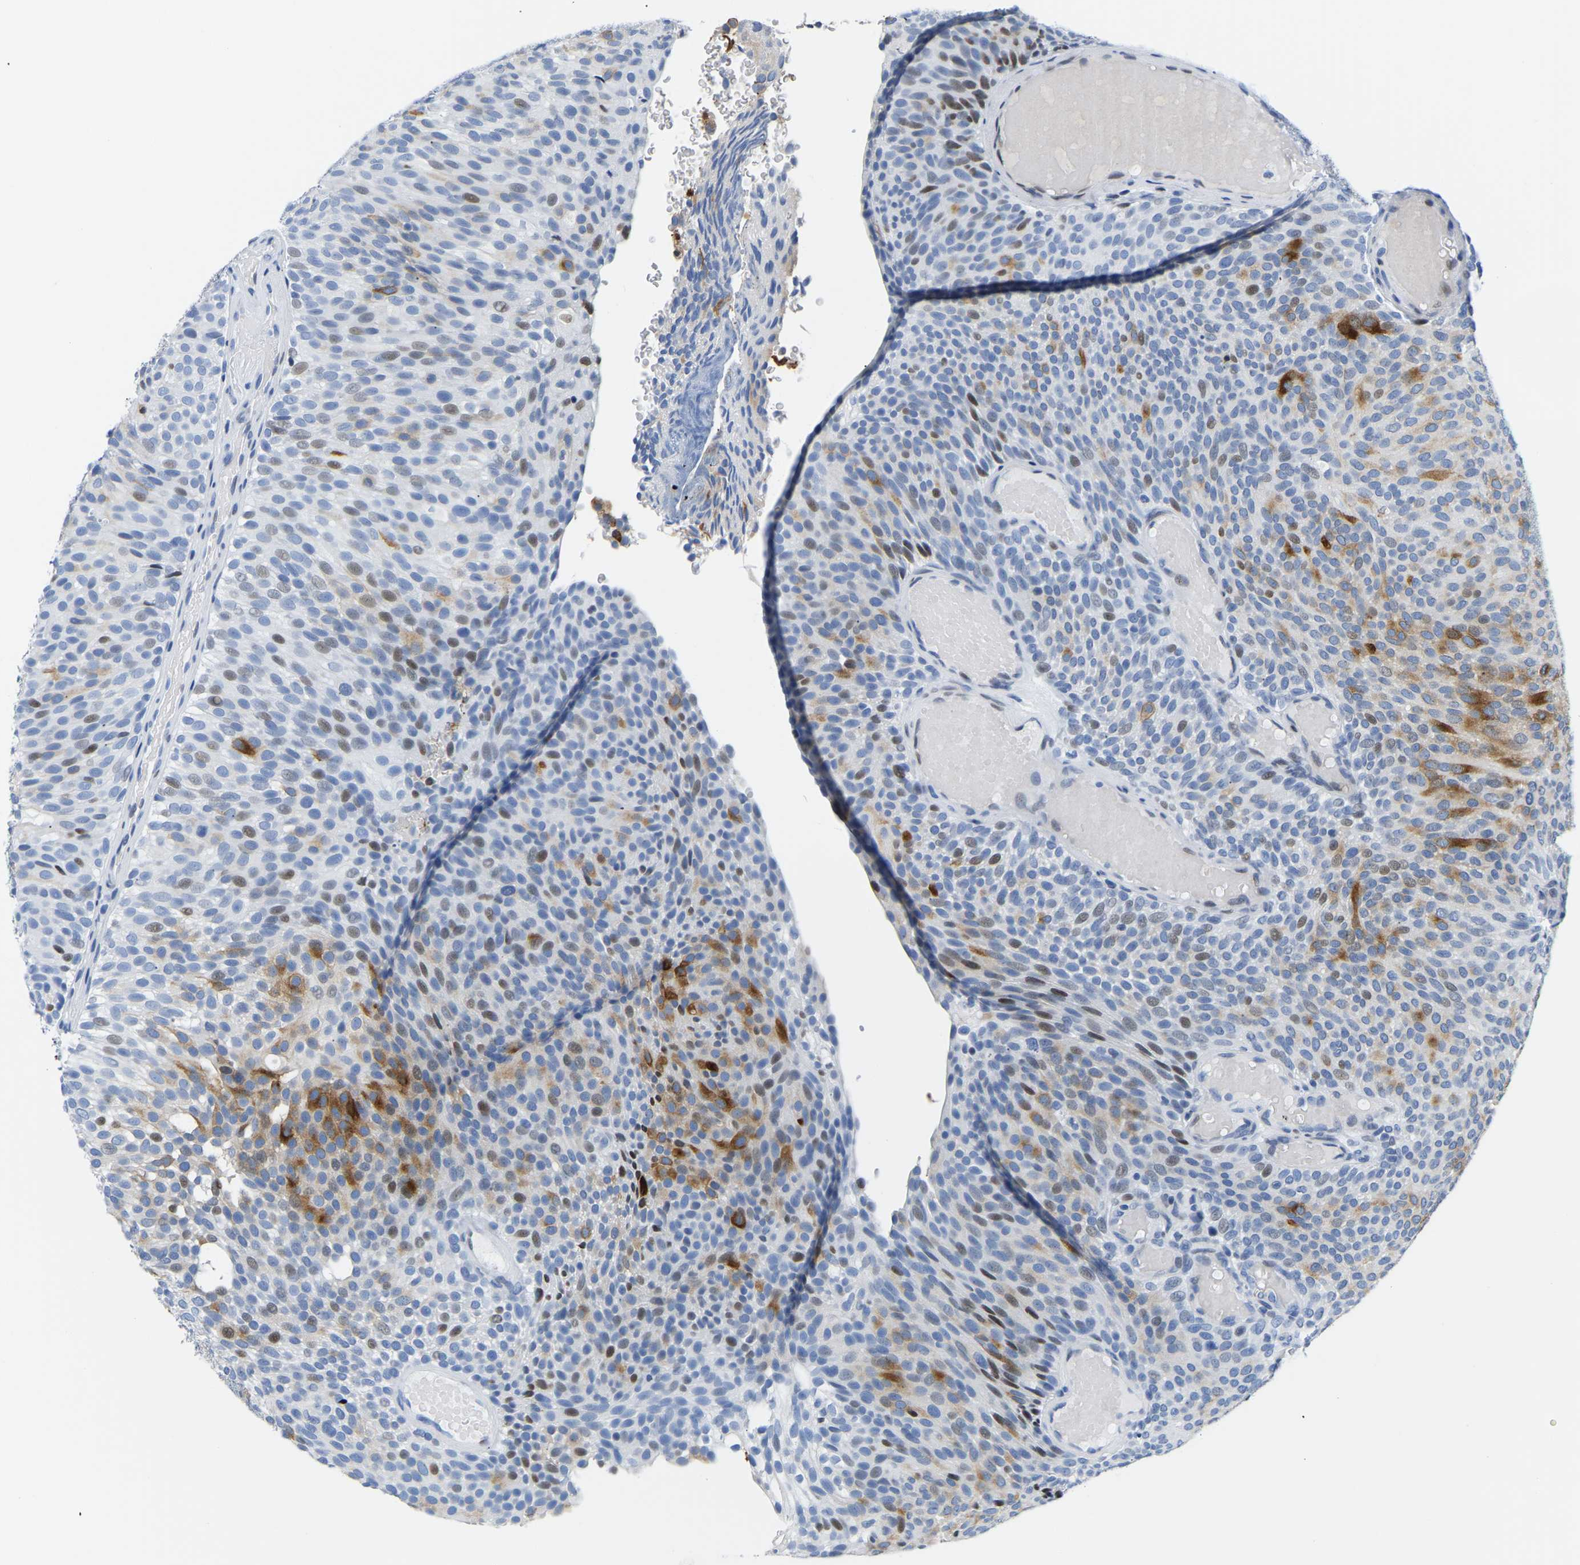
{"staining": {"intensity": "strong", "quantity": "<25%", "location": "cytoplasmic/membranous,nuclear"}, "tissue": "urothelial cancer", "cell_type": "Tumor cells", "image_type": "cancer", "snomed": [{"axis": "morphology", "description": "Urothelial carcinoma, Low grade"}, {"axis": "topography", "description": "Urinary bladder"}], "caption": "High-magnification brightfield microscopy of low-grade urothelial carcinoma stained with DAB (brown) and counterstained with hematoxylin (blue). tumor cells exhibit strong cytoplasmic/membranous and nuclear expression is seen in approximately<25% of cells. (DAB (3,3'-diaminobenzidine) IHC with brightfield microscopy, high magnification).", "gene": "UPK3A", "patient": {"sex": "male", "age": 78}}